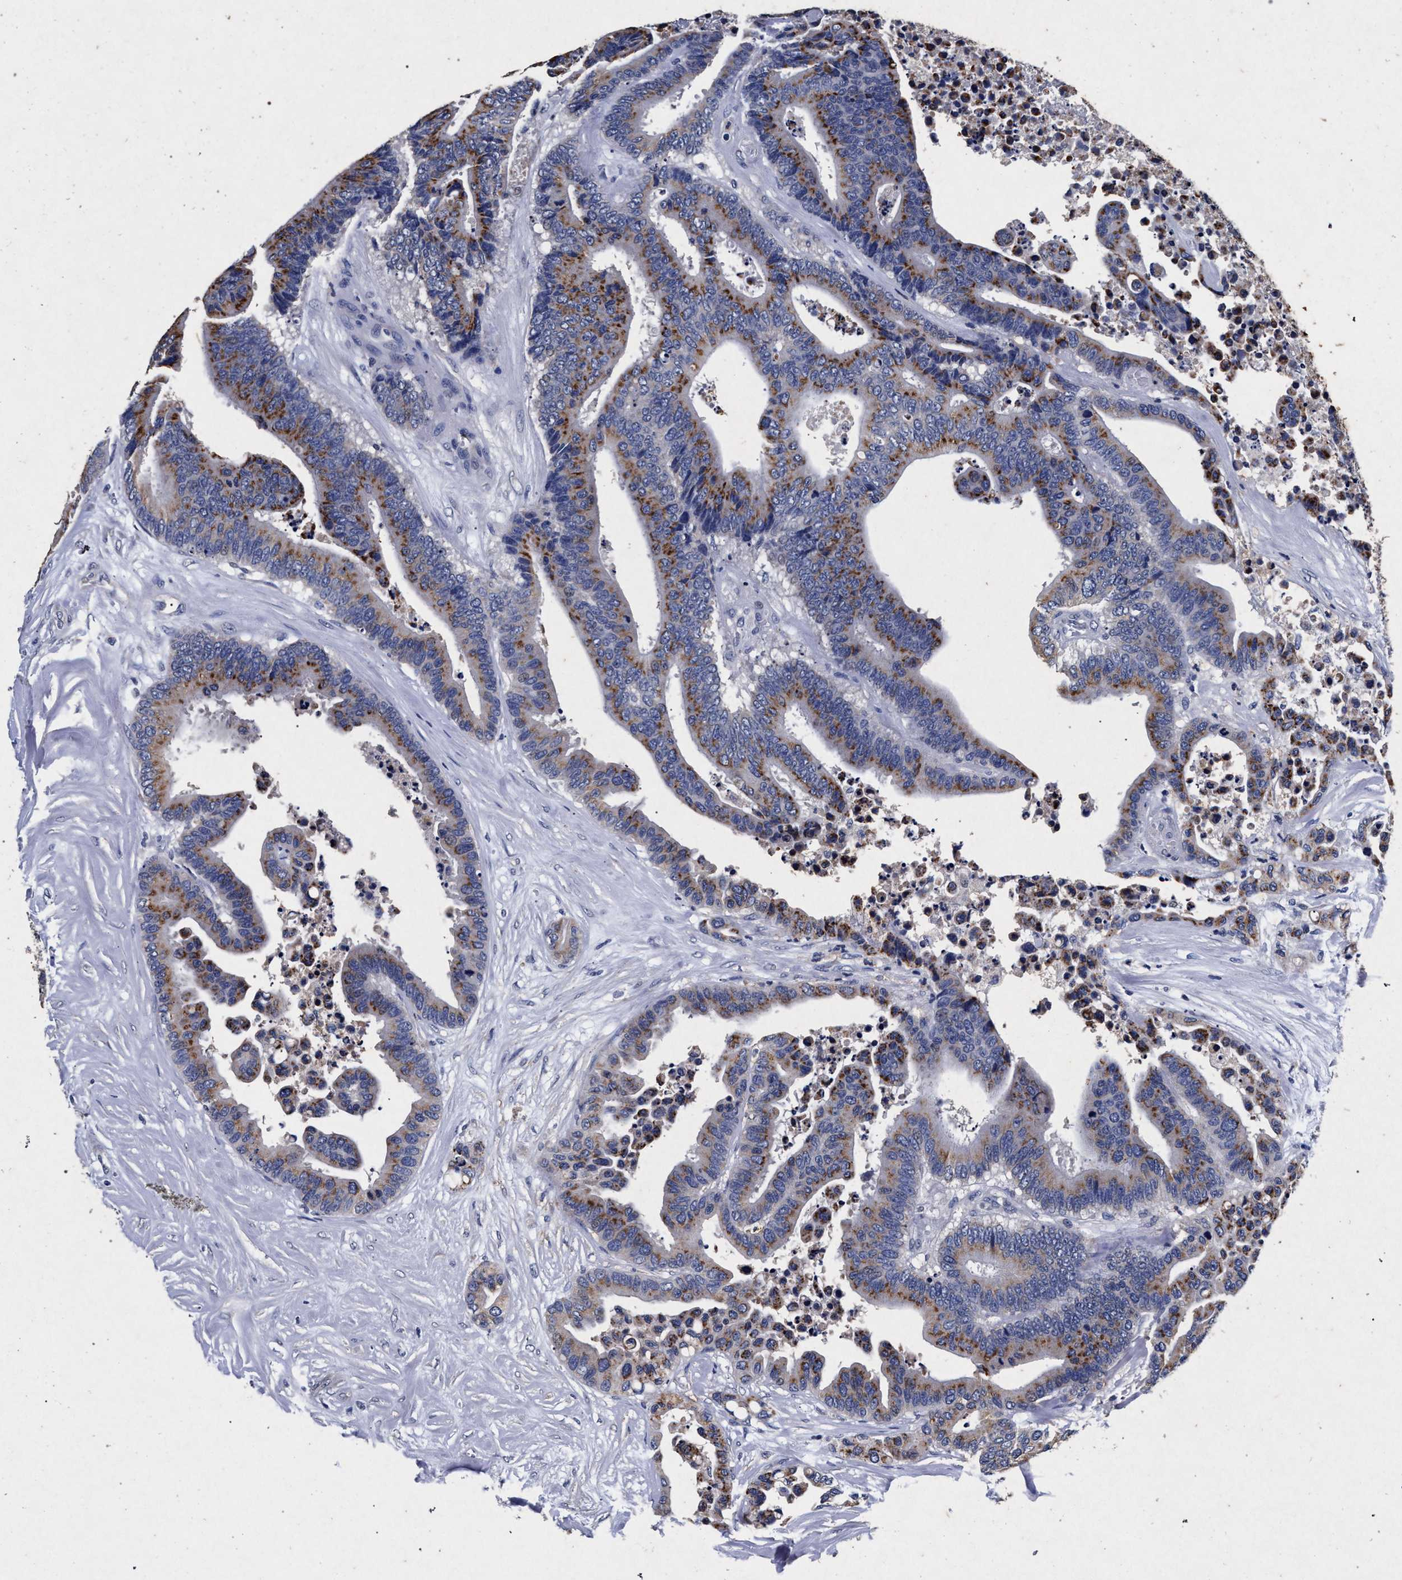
{"staining": {"intensity": "moderate", "quantity": ">75%", "location": "cytoplasmic/membranous"}, "tissue": "colorectal cancer", "cell_type": "Tumor cells", "image_type": "cancer", "snomed": [{"axis": "morphology", "description": "Normal tissue, NOS"}, {"axis": "morphology", "description": "Adenocarcinoma, NOS"}, {"axis": "topography", "description": "Colon"}], "caption": "A micrograph of colorectal cancer (adenocarcinoma) stained for a protein displays moderate cytoplasmic/membranous brown staining in tumor cells. The staining is performed using DAB (3,3'-diaminobenzidine) brown chromogen to label protein expression. The nuclei are counter-stained blue using hematoxylin.", "gene": "ATP1A2", "patient": {"sex": "male", "age": 82}}